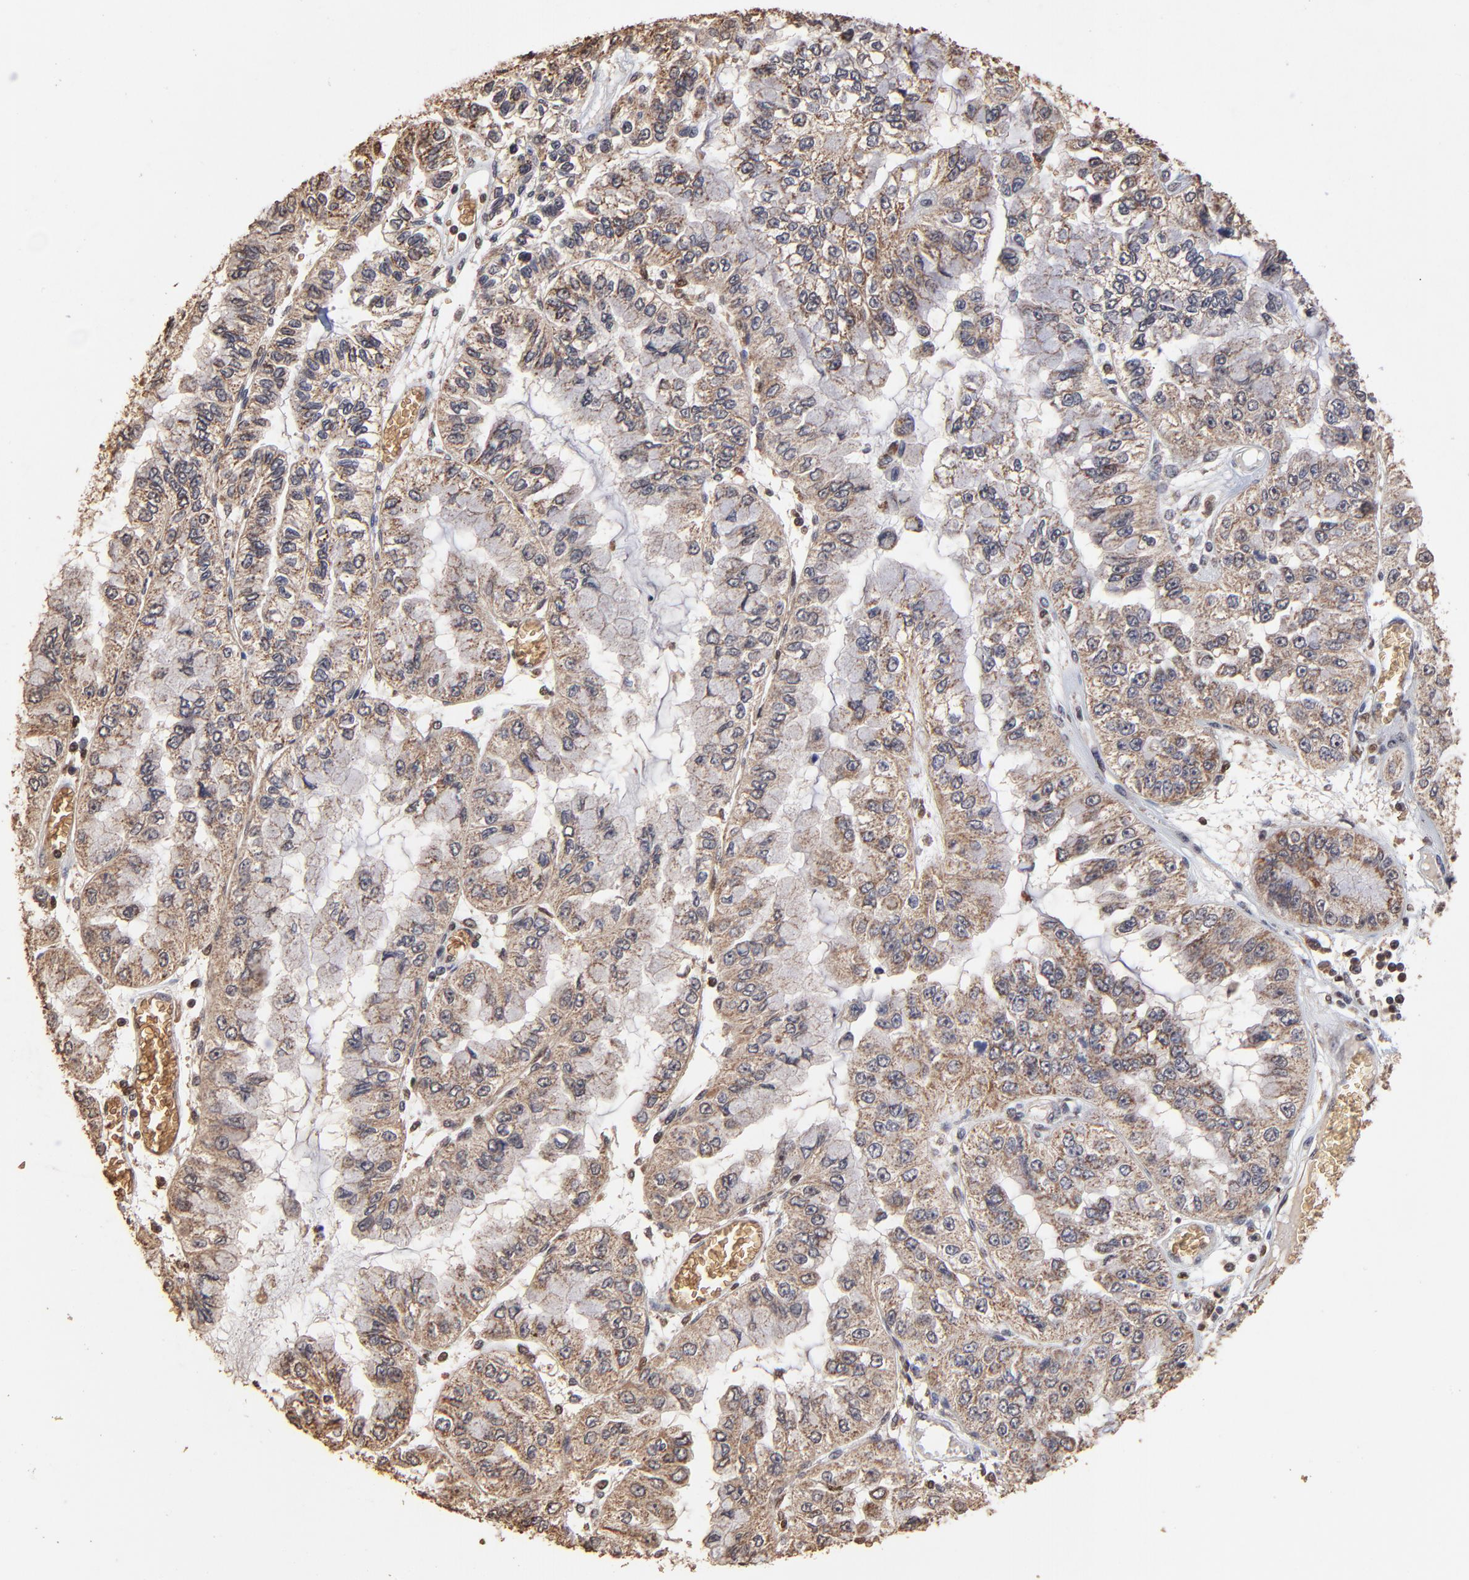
{"staining": {"intensity": "weak", "quantity": ">75%", "location": "cytoplasmic/membranous"}, "tissue": "liver cancer", "cell_type": "Tumor cells", "image_type": "cancer", "snomed": [{"axis": "morphology", "description": "Cholangiocarcinoma"}, {"axis": "topography", "description": "Liver"}], "caption": "The micrograph exhibits immunohistochemical staining of cholangiocarcinoma (liver). There is weak cytoplasmic/membranous positivity is identified in approximately >75% of tumor cells. Nuclei are stained in blue.", "gene": "CASP1", "patient": {"sex": "female", "age": 79}}